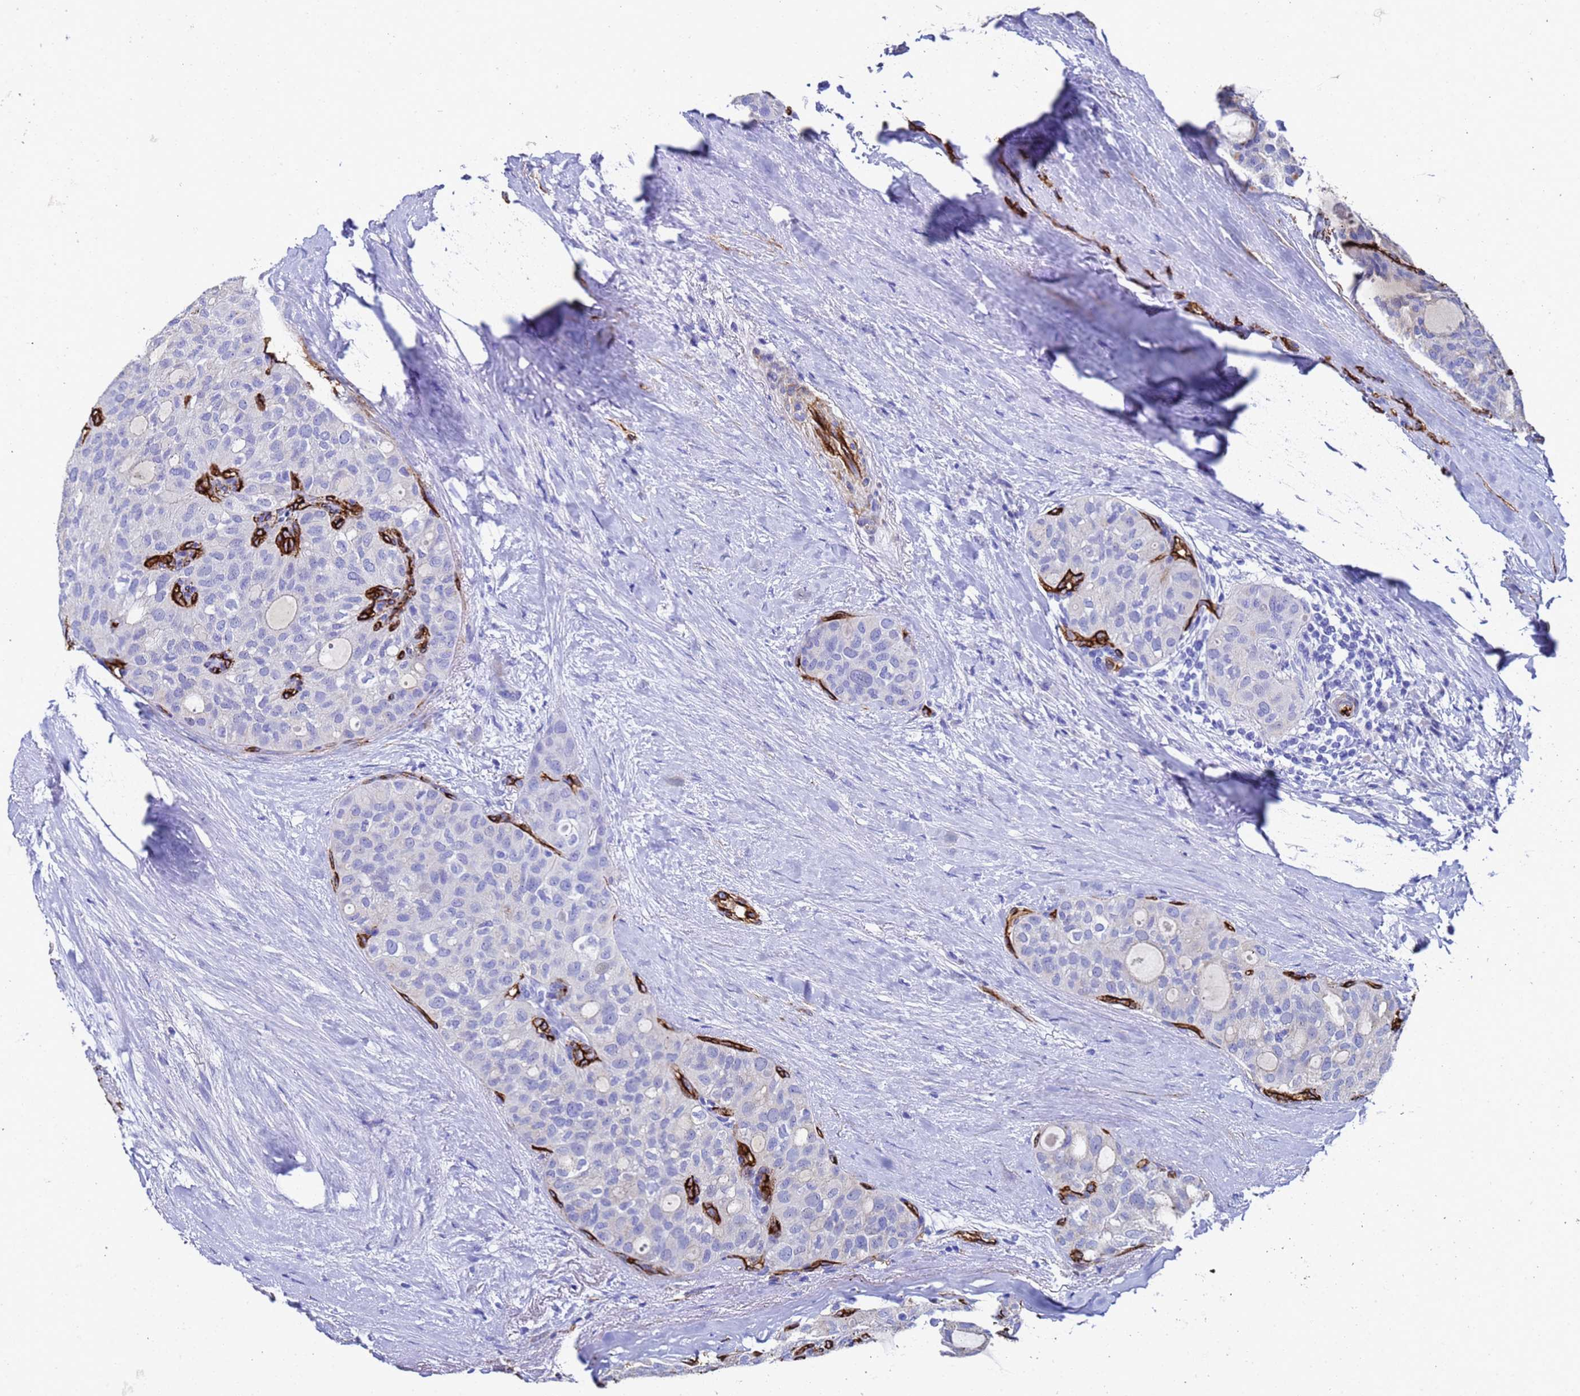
{"staining": {"intensity": "negative", "quantity": "none", "location": "none"}, "tissue": "thyroid cancer", "cell_type": "Tumor cells", "image_type": "cancer", "snomed": [{"axis": "morphology", "description": "Follicular adenoma carcinoma, NOS"}, {"axis": "topography", "description": "Thyroid gland"}], "caption": "IHC of thyroid cancer displays no expression in tumor cells.", "gene": "ADIPOQ", "patient": {"sex": "male", "age": 75}}